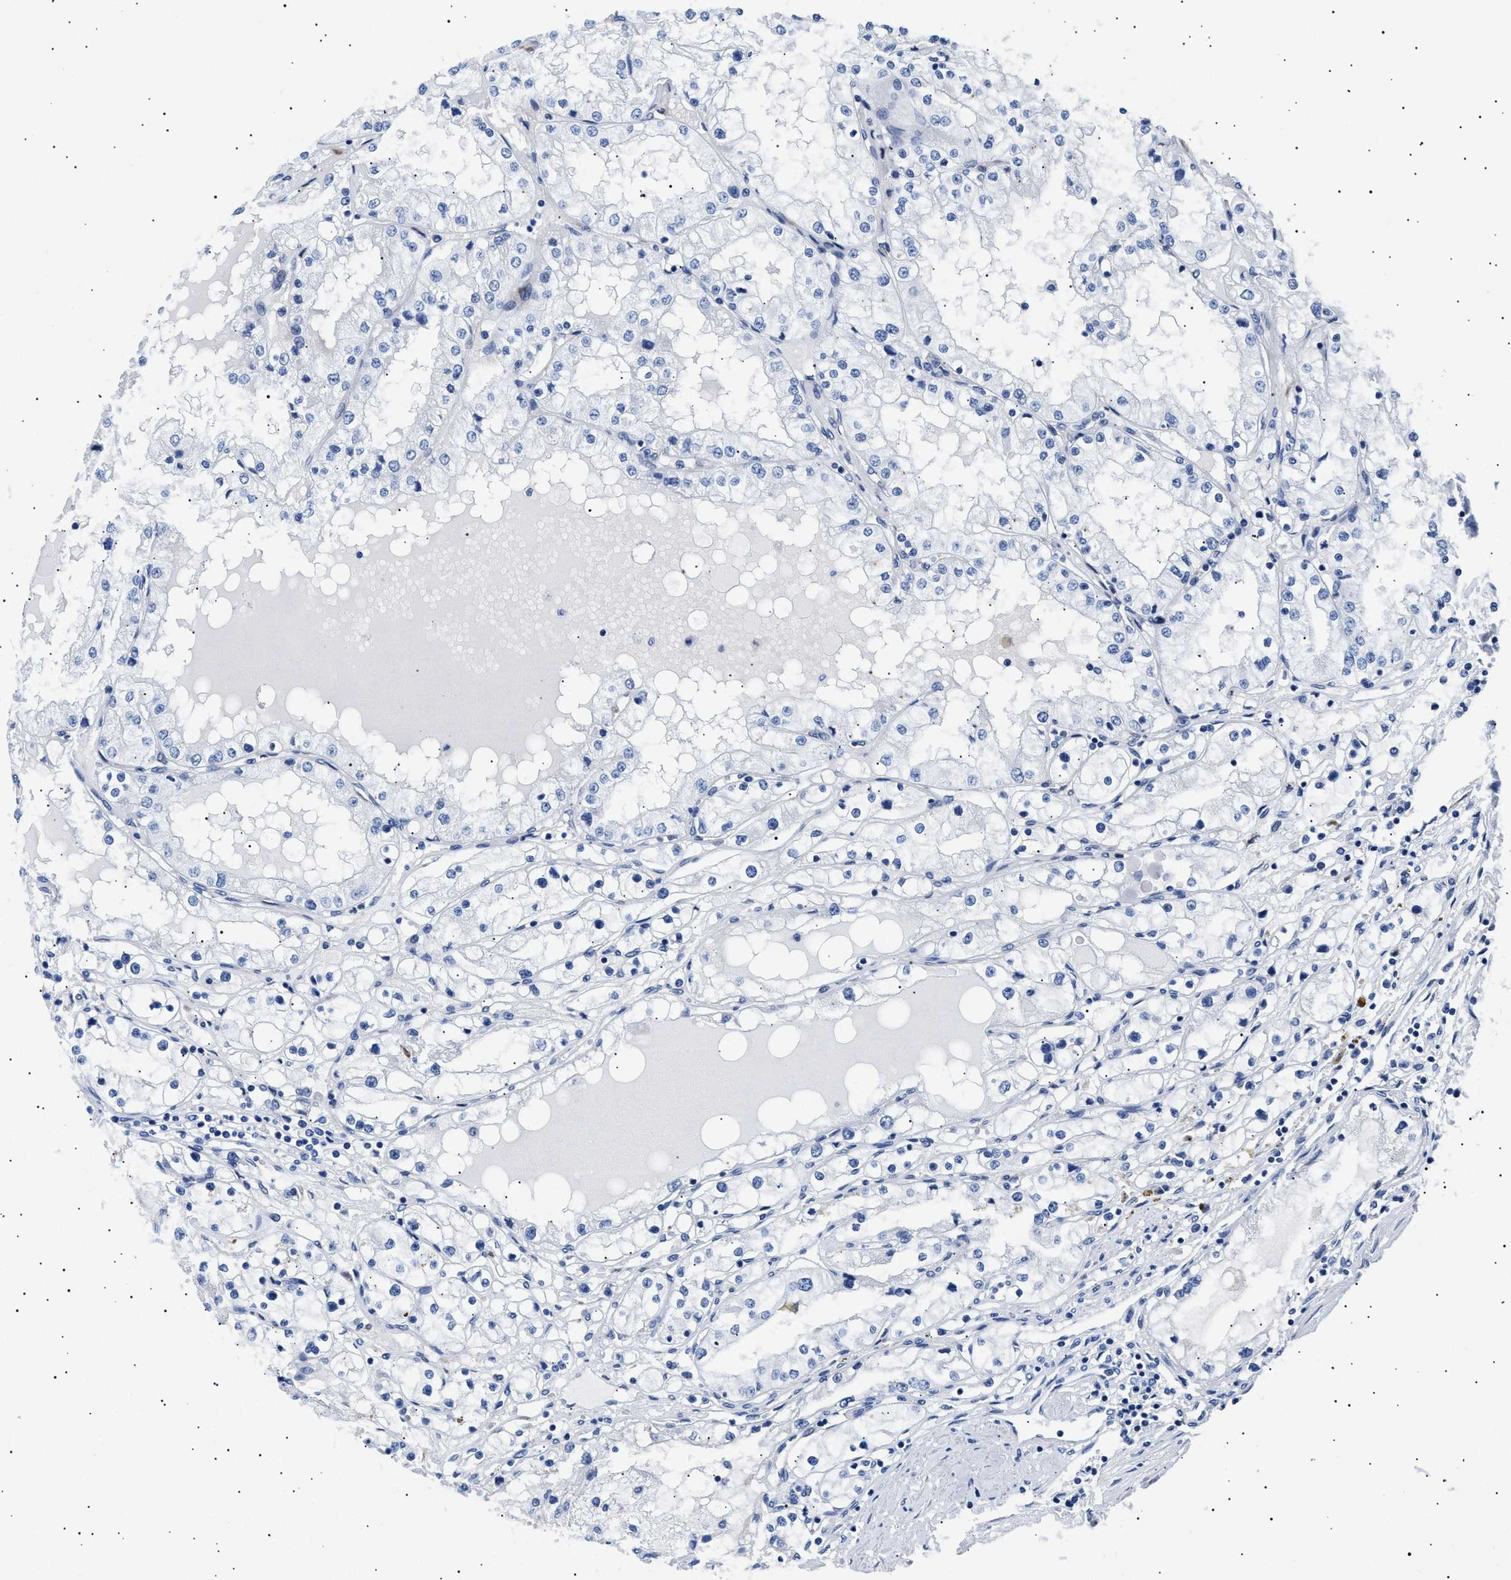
{"staining": {"intensity": "negative", "quantity": "none", "location": "none"}, "tissue": "renal cancer", "cell_type": "Tumor cells", "image_type": "cancer", "snomed": [{"axis": "morphology", "description": "Adenocarcinoma, NOS"}, {"axis": "topography", "description": "Kidney"}], "caption": "Tumor cells show no significant expression in renal cancer.", "gene": "HEMGN", "patient": {"sex": "male", "age": 68}}